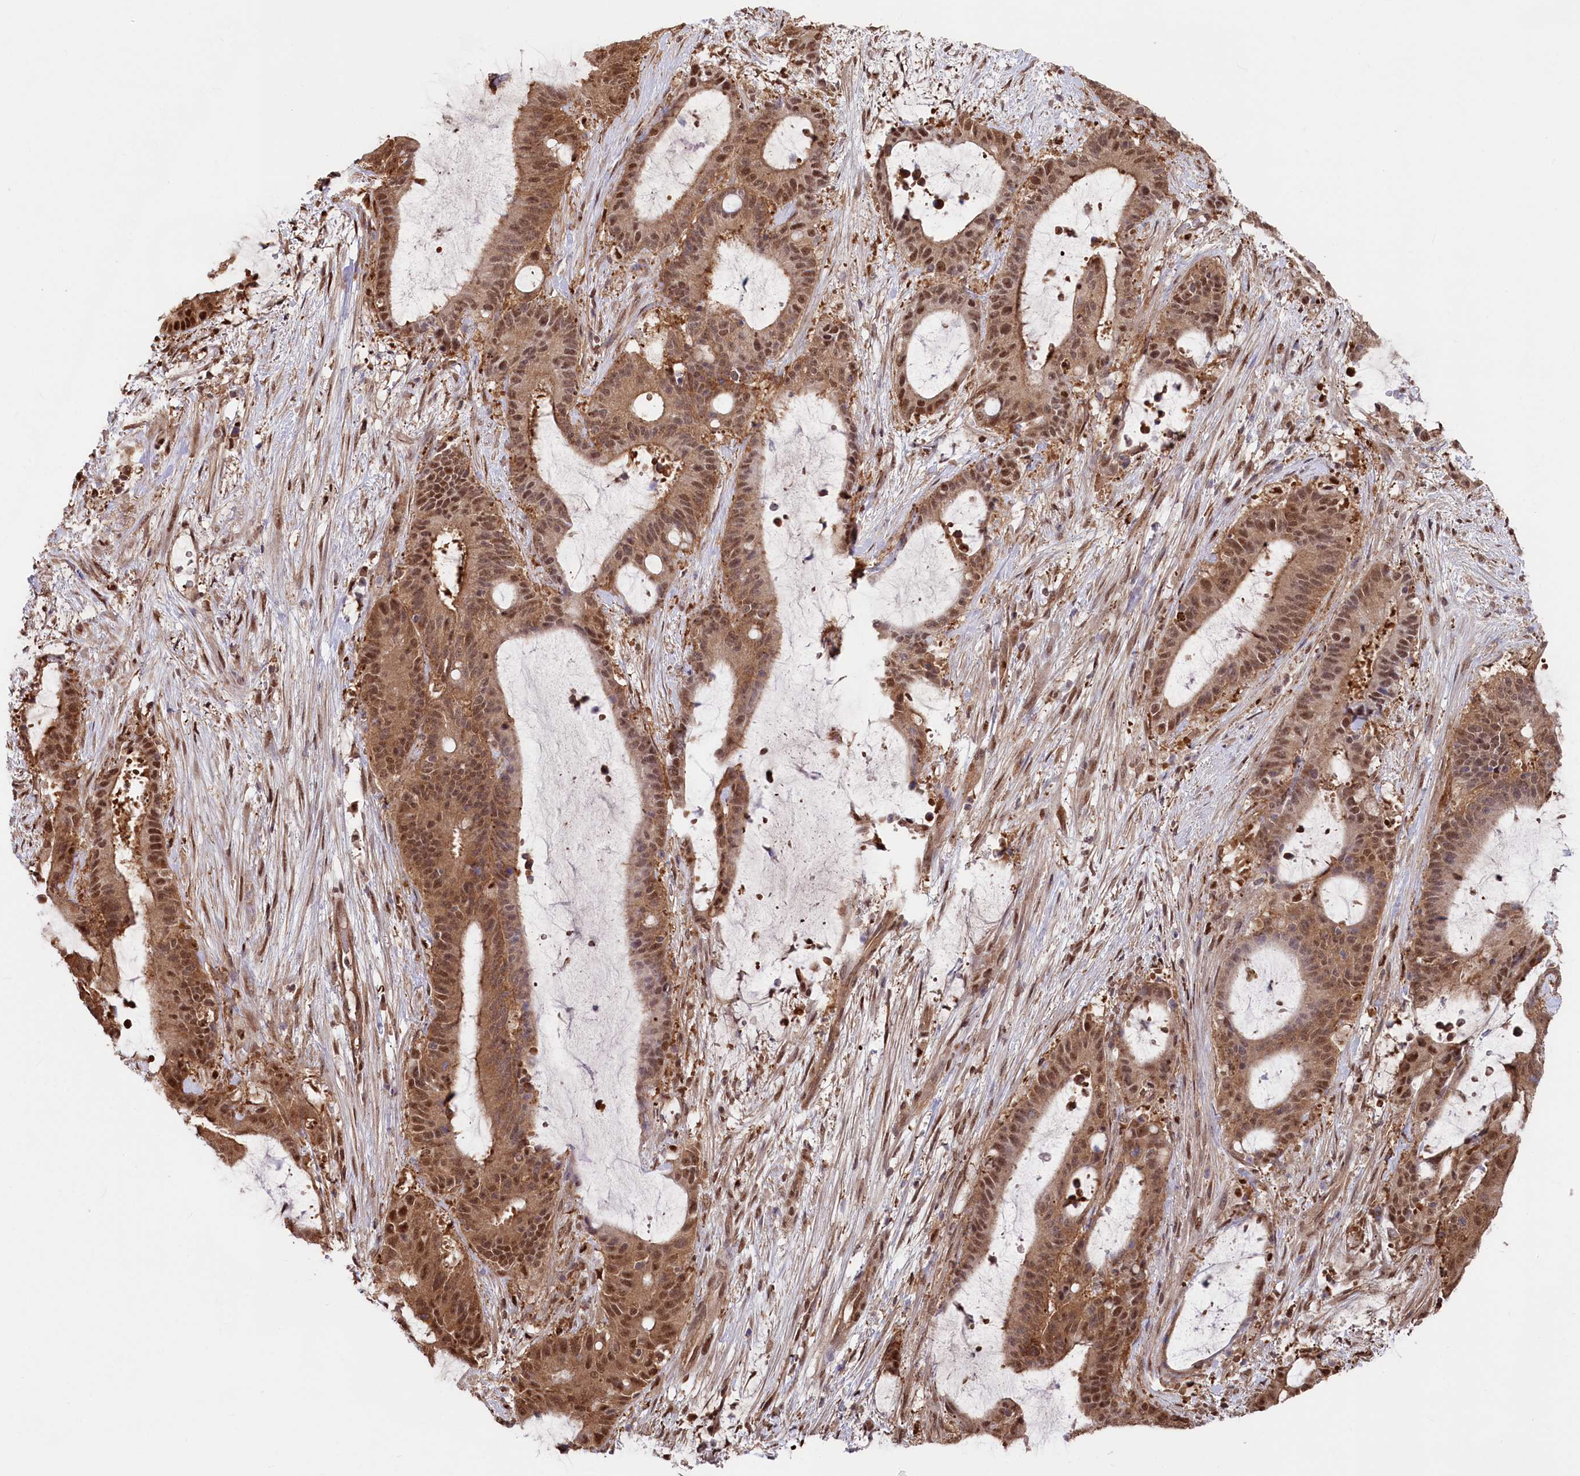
{"staining": {"intensity": "moderate", "quantity": ">75%", "location": "cytoplasmic/membranous,nuclear"}, "tissue": "liver cancer", "cell_type": "Tumor cells", "image_type": "cancer", "snomed": [{"axis": "morphology", "description": "Normal tissue, NOS"}, {"axis": "morphology", "description": "Cholangiocarcinoma"}, {"axis": "topography", "description": "Liver"}, {"axis": "topography", "description": "Peripheral nerve tissue"}], "caption": "Immunohistochemistry of human liver cholangiocarcinoma demonstrates medium levels of moderate cytoplasmic/membranous and nuclear positivity in approximately >75% of tumor cells.", "gene": "PSMA1", "patient": {"sex": "female", "age": 73}}